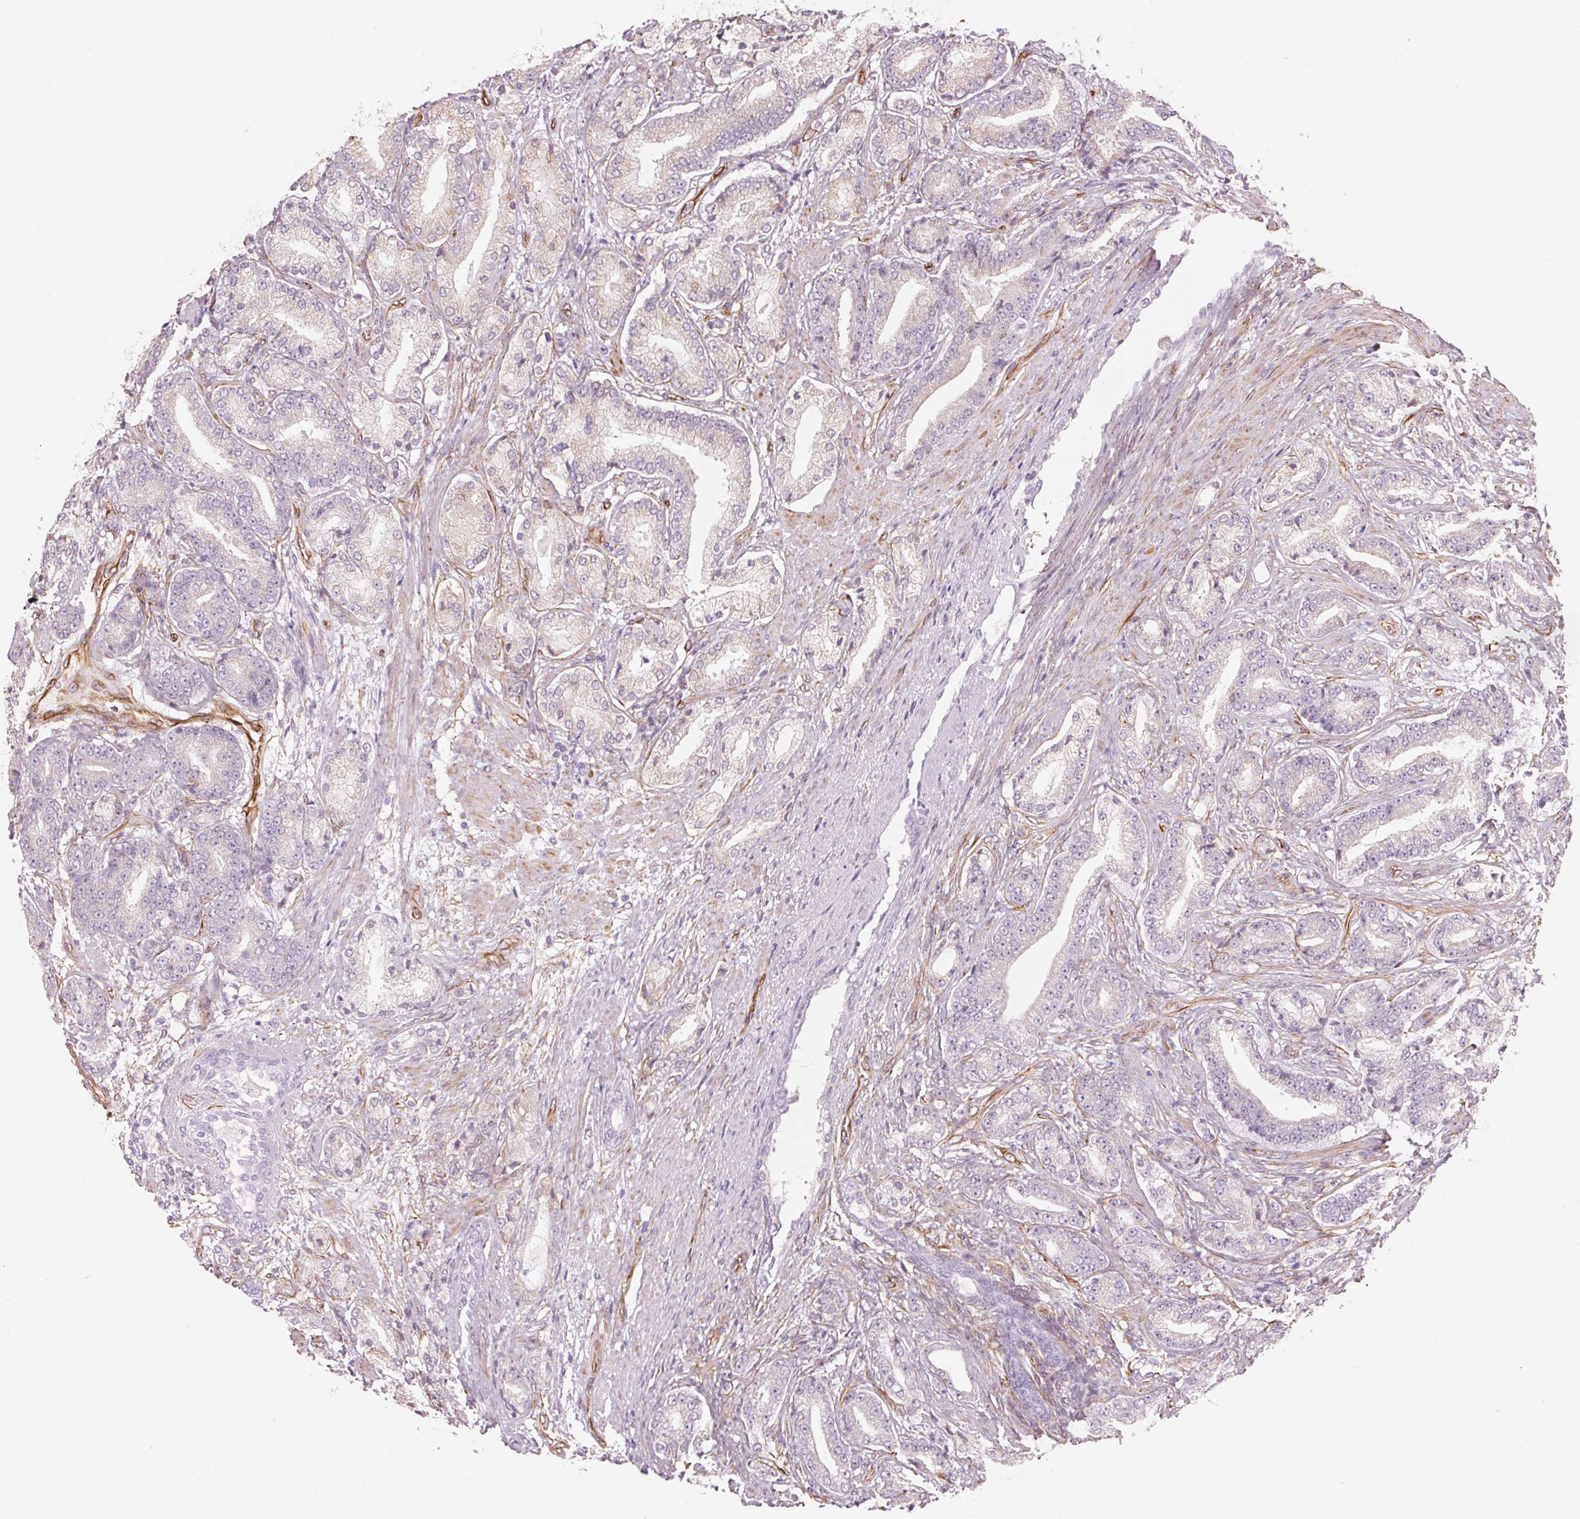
{"staining": {"intensity": "negative", "quantity": "none", "location": "none"}, "tissue": "prostate cancer", "cell_type": "Tumor cells", "image_type": "cancer", "snomed": [{"axis": "morphology", "description": "Adenocarcinoma, High grade"}, {"axis": "topography", "description": "Prostate and seminal vesicle, NOS"}], "caption": "IHC histopathology image of neoplastic tissue: human prostate high-grade adenocarcinoma stained with DAB reveals no significant protein positivity in tumor cells.", "gene": "CLPS", "patient": {"sex": "male", "age": 61}}